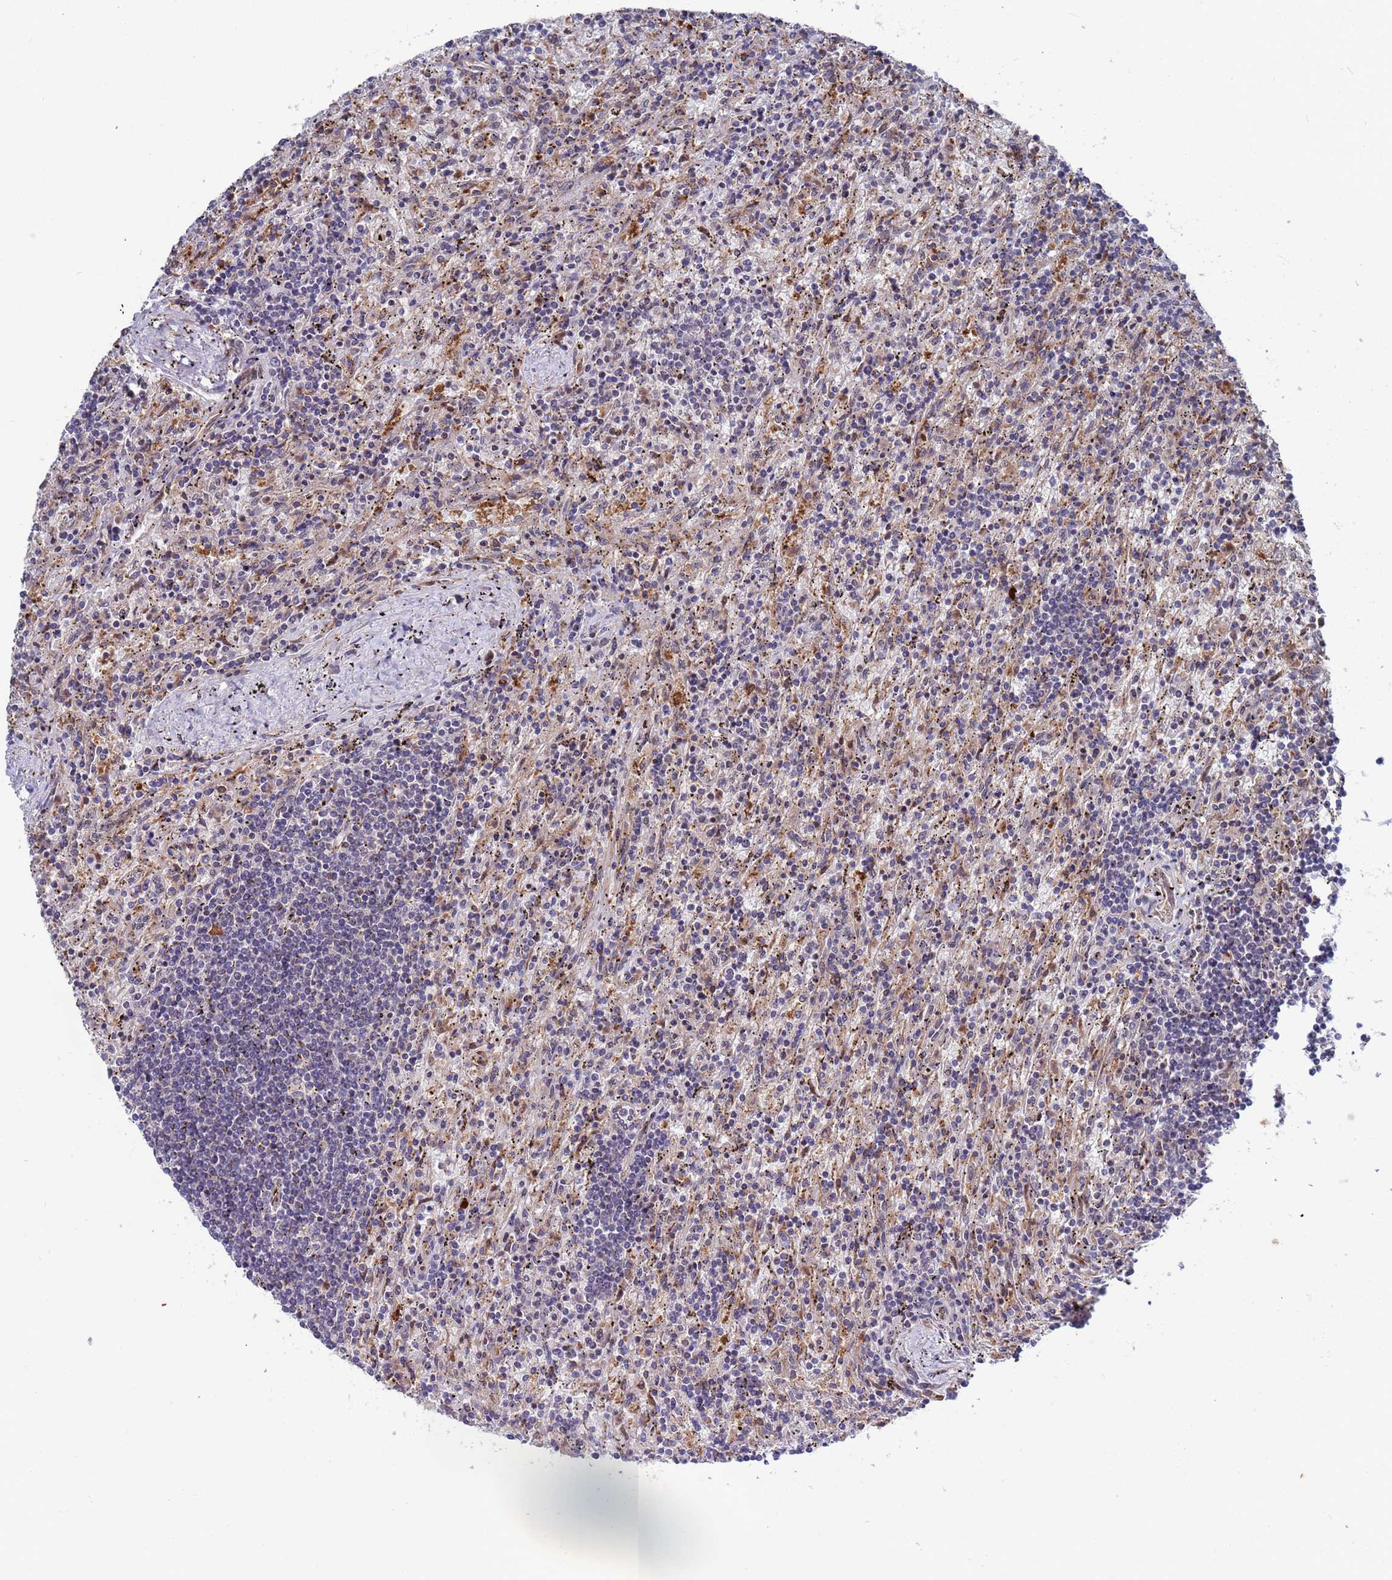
{"staining": {"intensity": "negative", "quantity": "none", "location": "none"}, "tissue": "lymphoma", "cell_type": "Tumor cells", "image_type": "cancer", "snomed": [{"axis": "morphology", "description": "Malignant lymphoma, non-Hodgkin's type, Low grade"}, {"axis": "topography", "description": "Spleen"}], "caption": "Tumor cells are negative for brown protein staining in malignant lymphoma, non-Hodgkin's type (low-grade). (Brightfield microscopy of DAB immunohistochemistry (IHC) at high magnification).", "gene": "TMBIM6", "patient": {"sex": "male", "age": 76}}